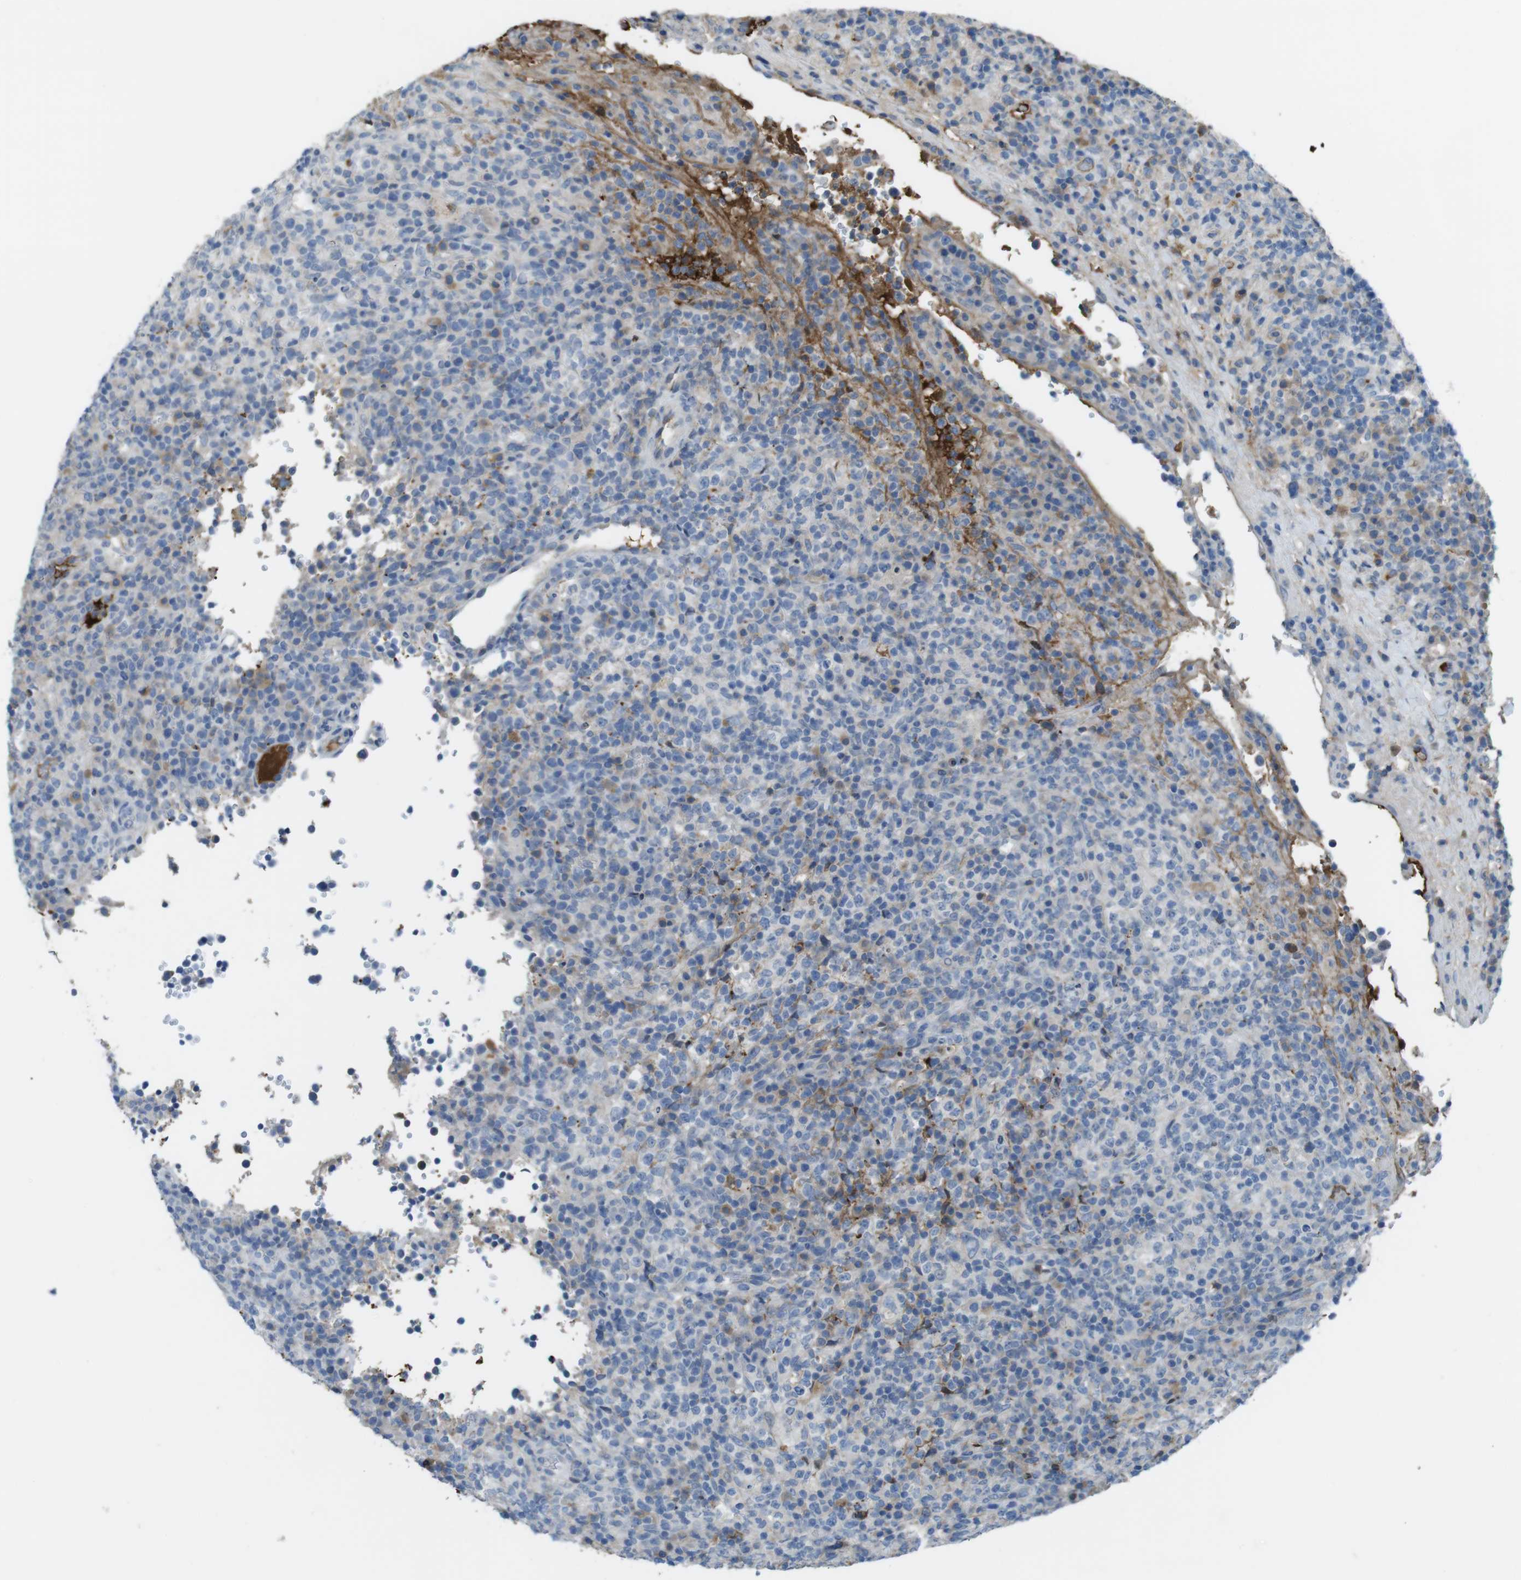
{"staining": {"intensity": "weak", "quantity": "<25%", "location": "cytoplasmic/membranous"}, "tissue": "lymphoma", "cell_type": "Tumor cells", "image_type": "cancer", "snomed": [{"axis": "morphology", "description": "Malignant lymphoma, non-Hodgkin's type, High grade"}, {"axis": "topography", "description": "Lymph node"}], "caption": "This histopathology image is of lymphoma stained with immunohistochemistry to label a protein in brown with the nuclei are counter-stained blue. There is no staining in tumor cells.", "gene": "LTBP4", "patient": {"sex": "female", "age": 76}}